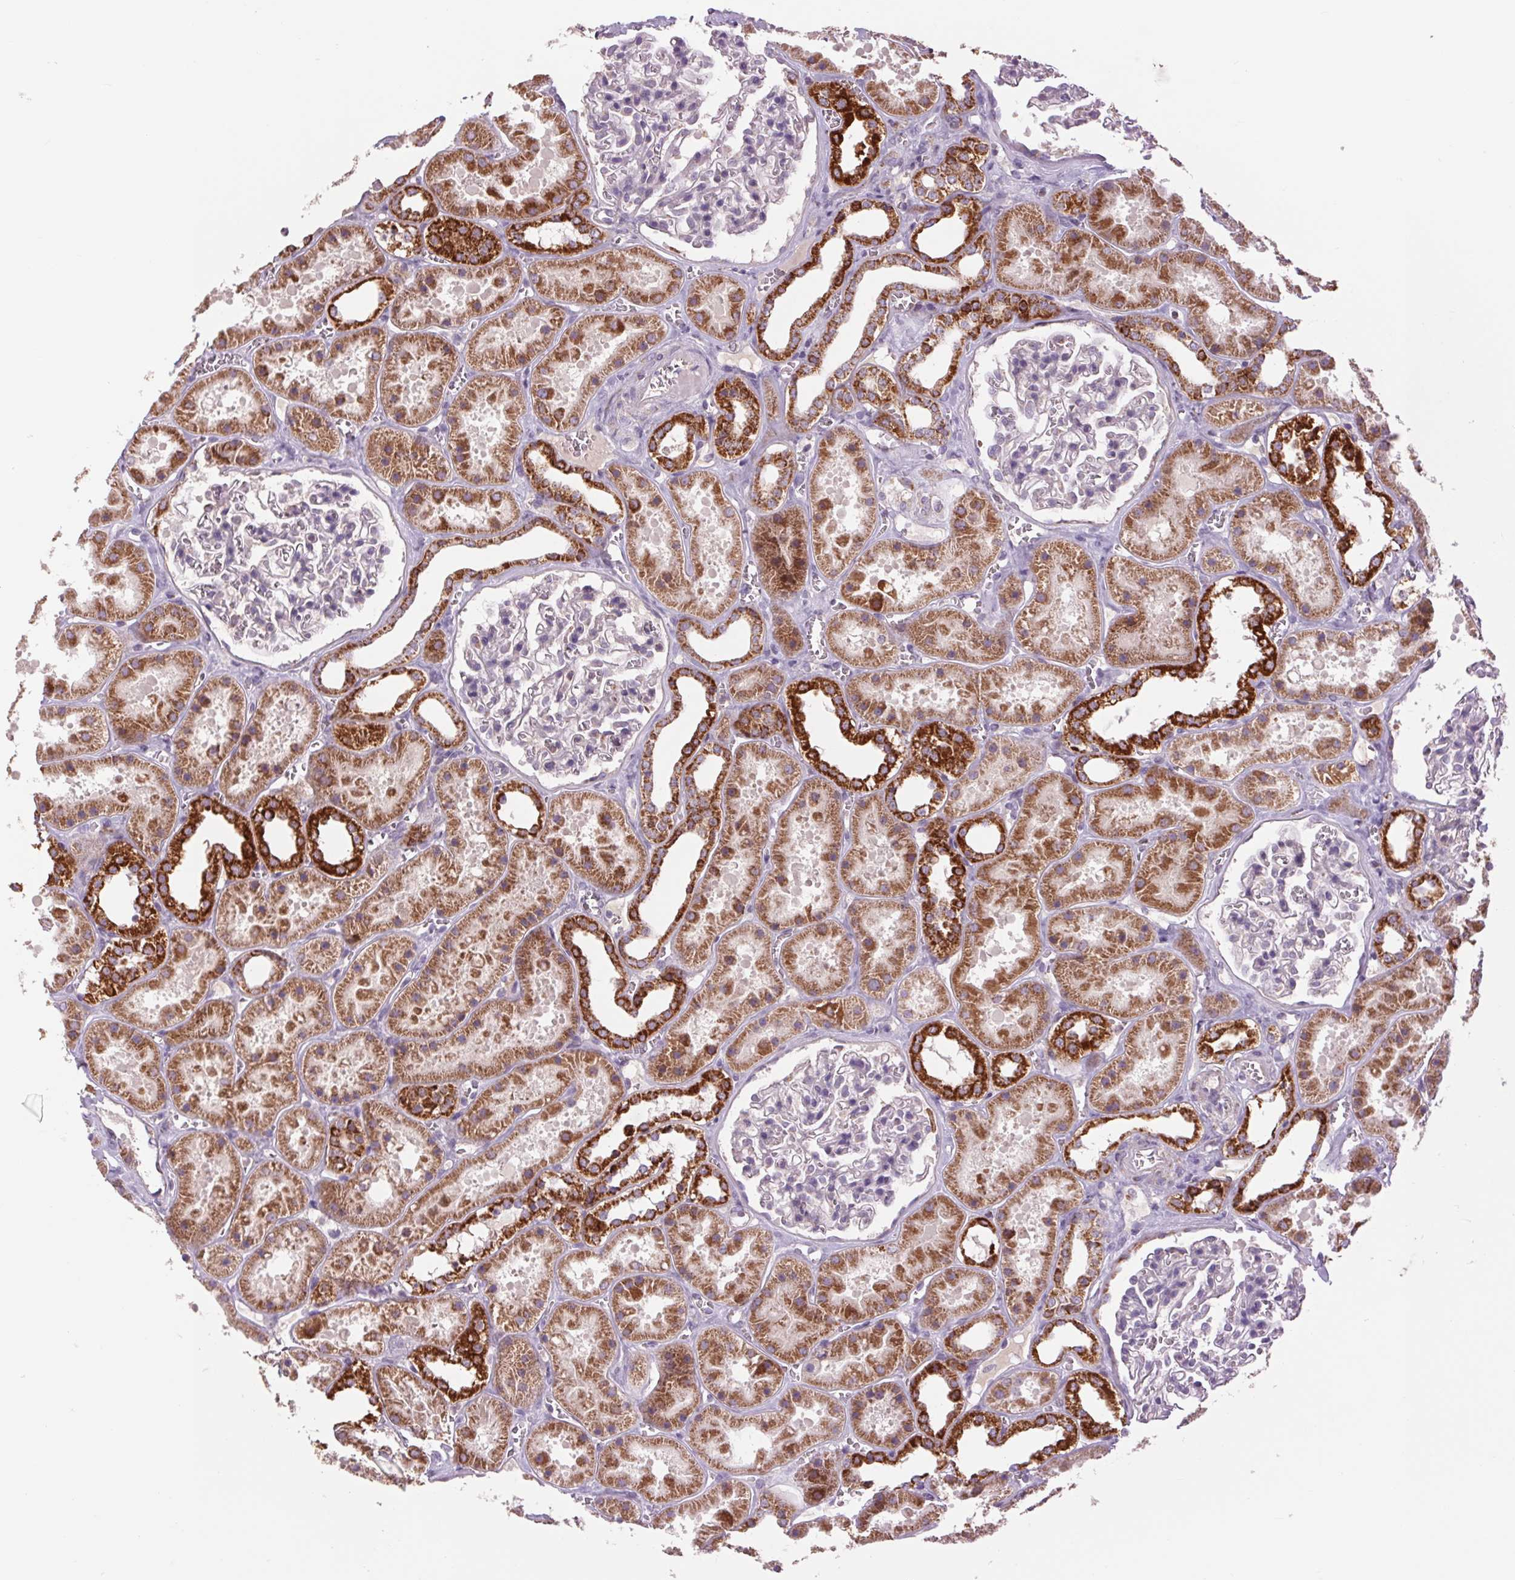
{"staining": {"intensity": "negative", "quantity": "none", "location": "none"}, "tissue": "kidney", "cell_type": "Cells in glomeruli", "image_type": "normal", "snomed": [{"axis": "morphology", "description": "Normal tissue, NOS"}, {"axis": "topography", "description": "Kidney"}], "caption": "Immunohistochemistry image of unremarkable kidney: kidney stained with DAB exhibits no significant protein staining in cells in glomeruli.", "gene": "COX6A1", "patient": {"sex": "female", "age": 41}}